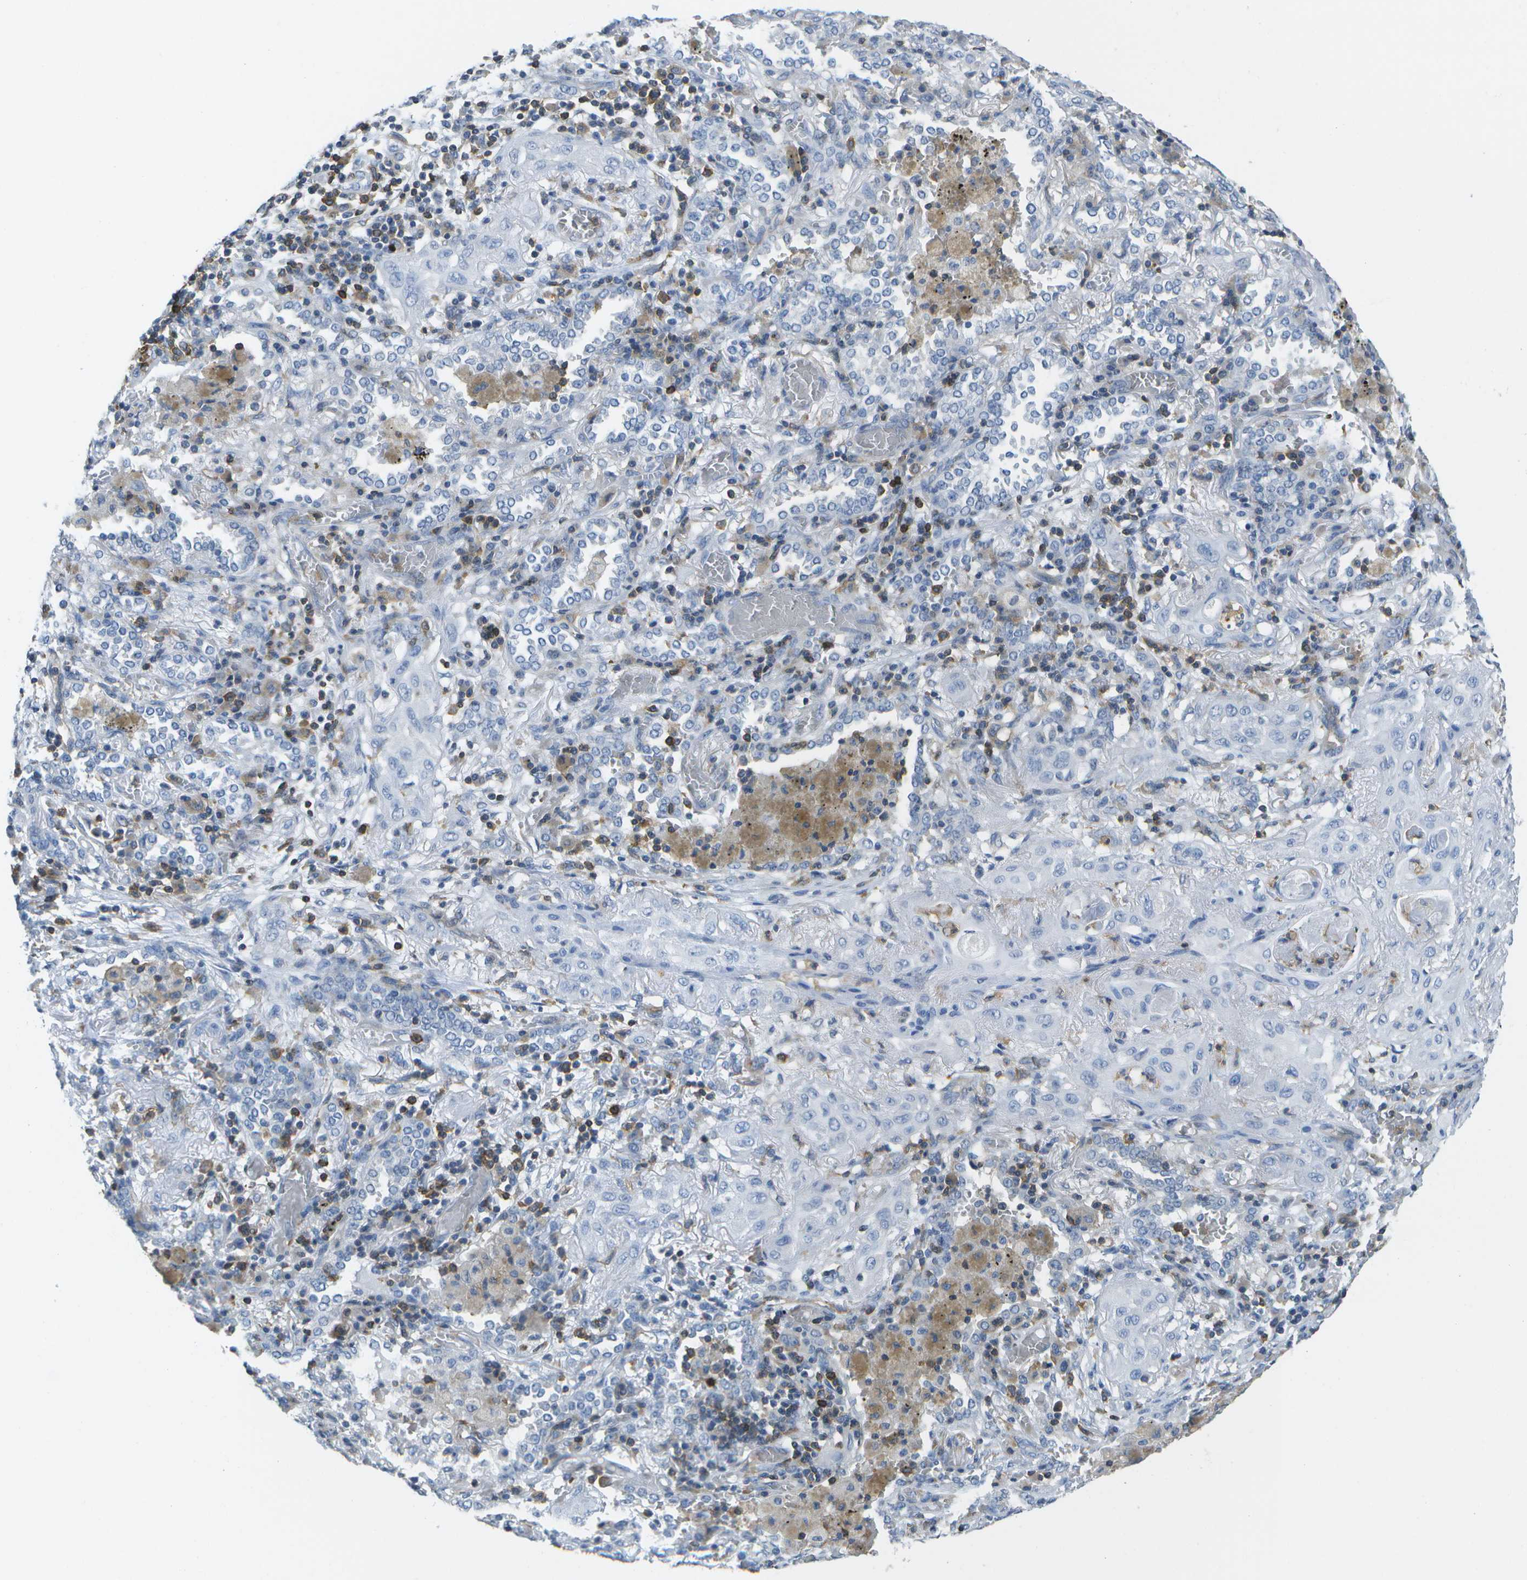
{"staining": {"intensity": "negative", "quantity": "none", "location": "none"}, "tissue": "lung cancer", "cell_type": "Tumor cells", "image_type": "cancer", "snomed": [{"axis": "morphology", "description": "Squamous cell carcinoma, NOS"}, {"axis": "topography", "description": "Lung"}], "caption": "There is no significant expression in tumor cells of lung squamous cell carcinoma.", "gene": "RCSD1", "patient": {"sex": "female", "age": 47}}